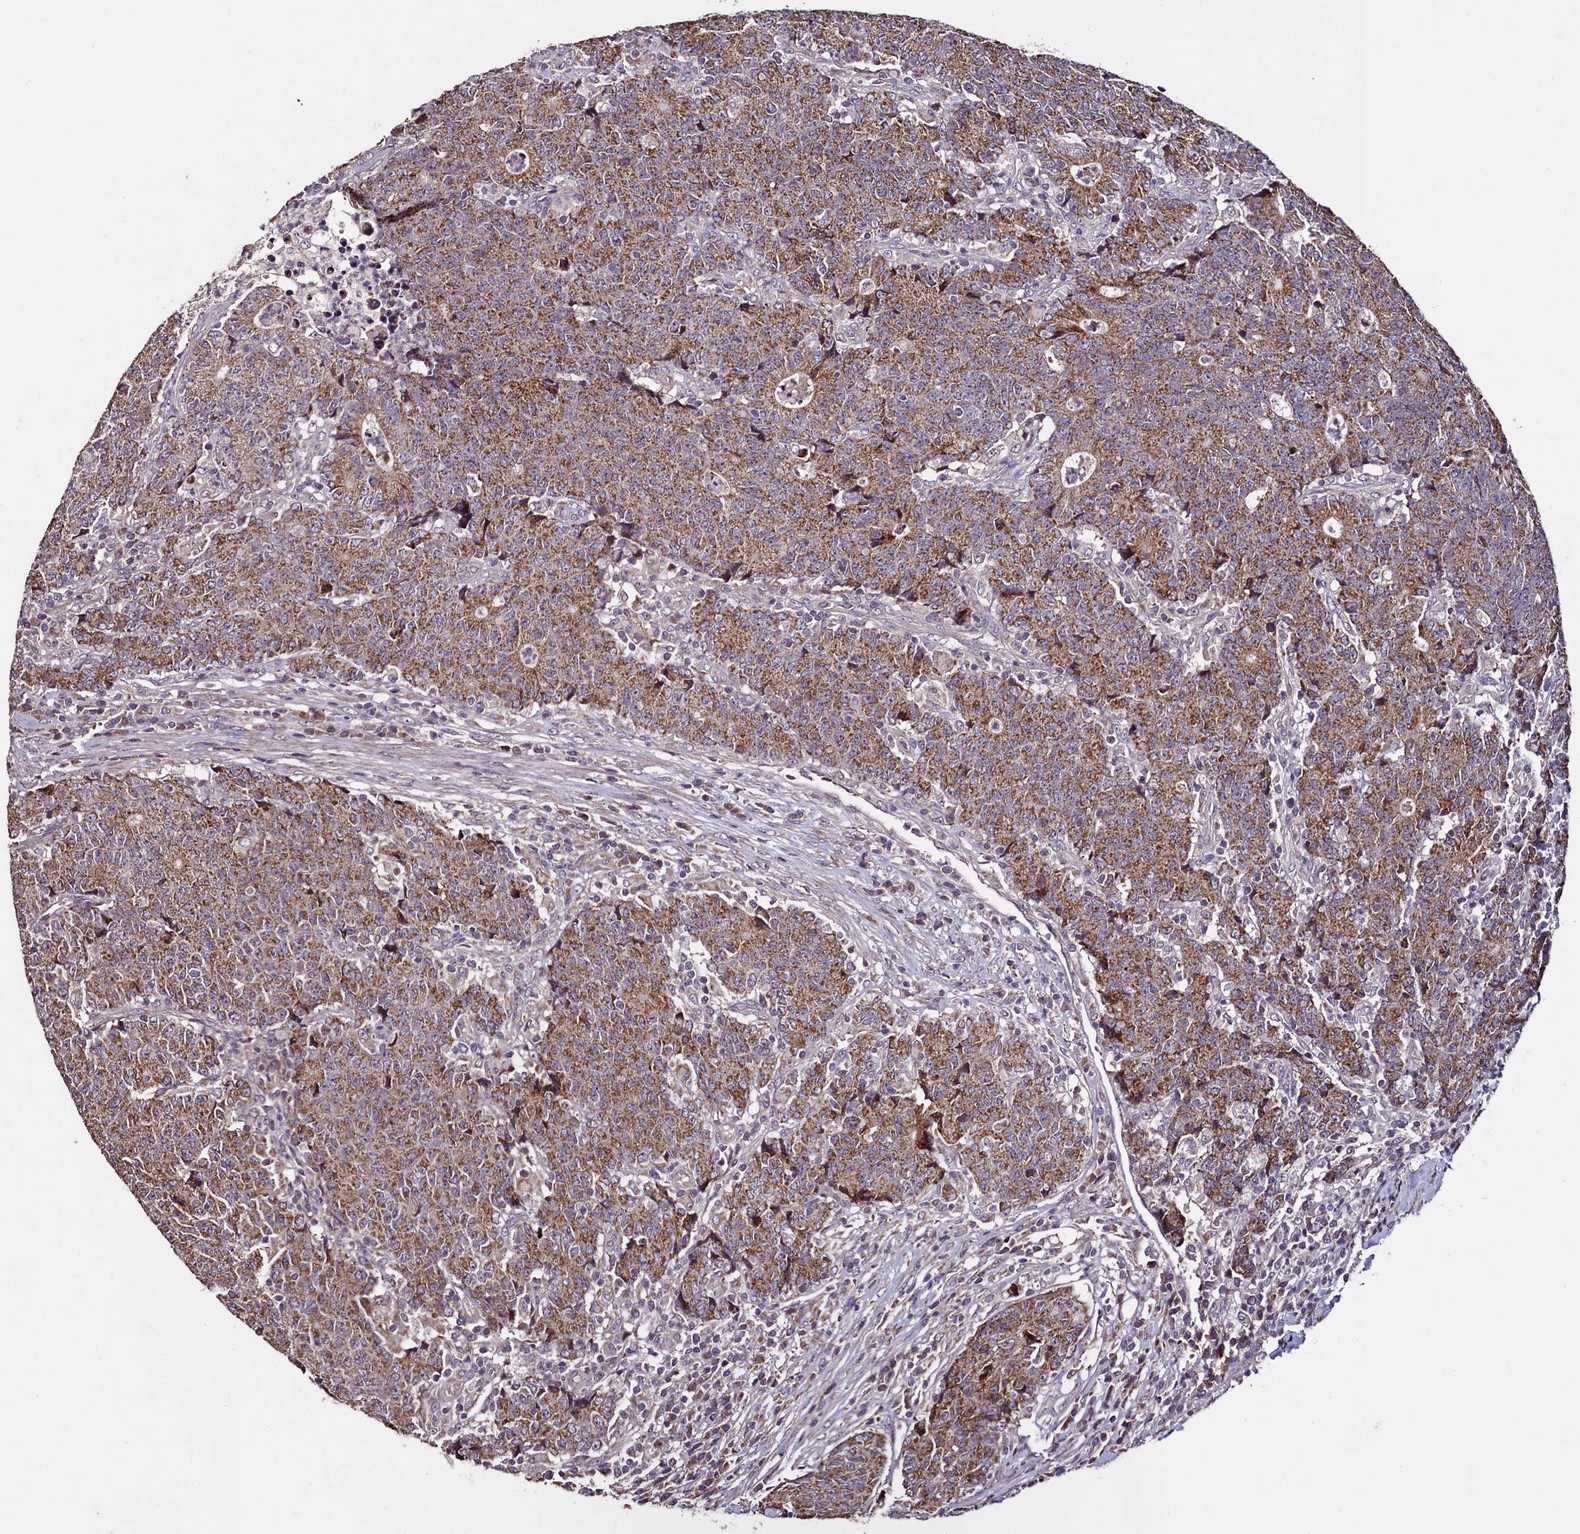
{"staining": {"intensity": "moderate", "quantity": ">75%", "location": "cytoplasmic/membranous"}, "tissue": "colorectal cancer", "cell_type": "Tumor cells", "image_type": "cancer", "snomed": [{"axis": "morphology", "description": "Adenocarcinoma, NOS"}, {"axis": "topography", "description": "Colon"}], "caption": "Moderate cytoplasmic/membranous protein staining is present in about >75% of tumor cells in colorectal cancer.", "gene": "COQ9", "patient": {"sex": "female", "age": 75}}